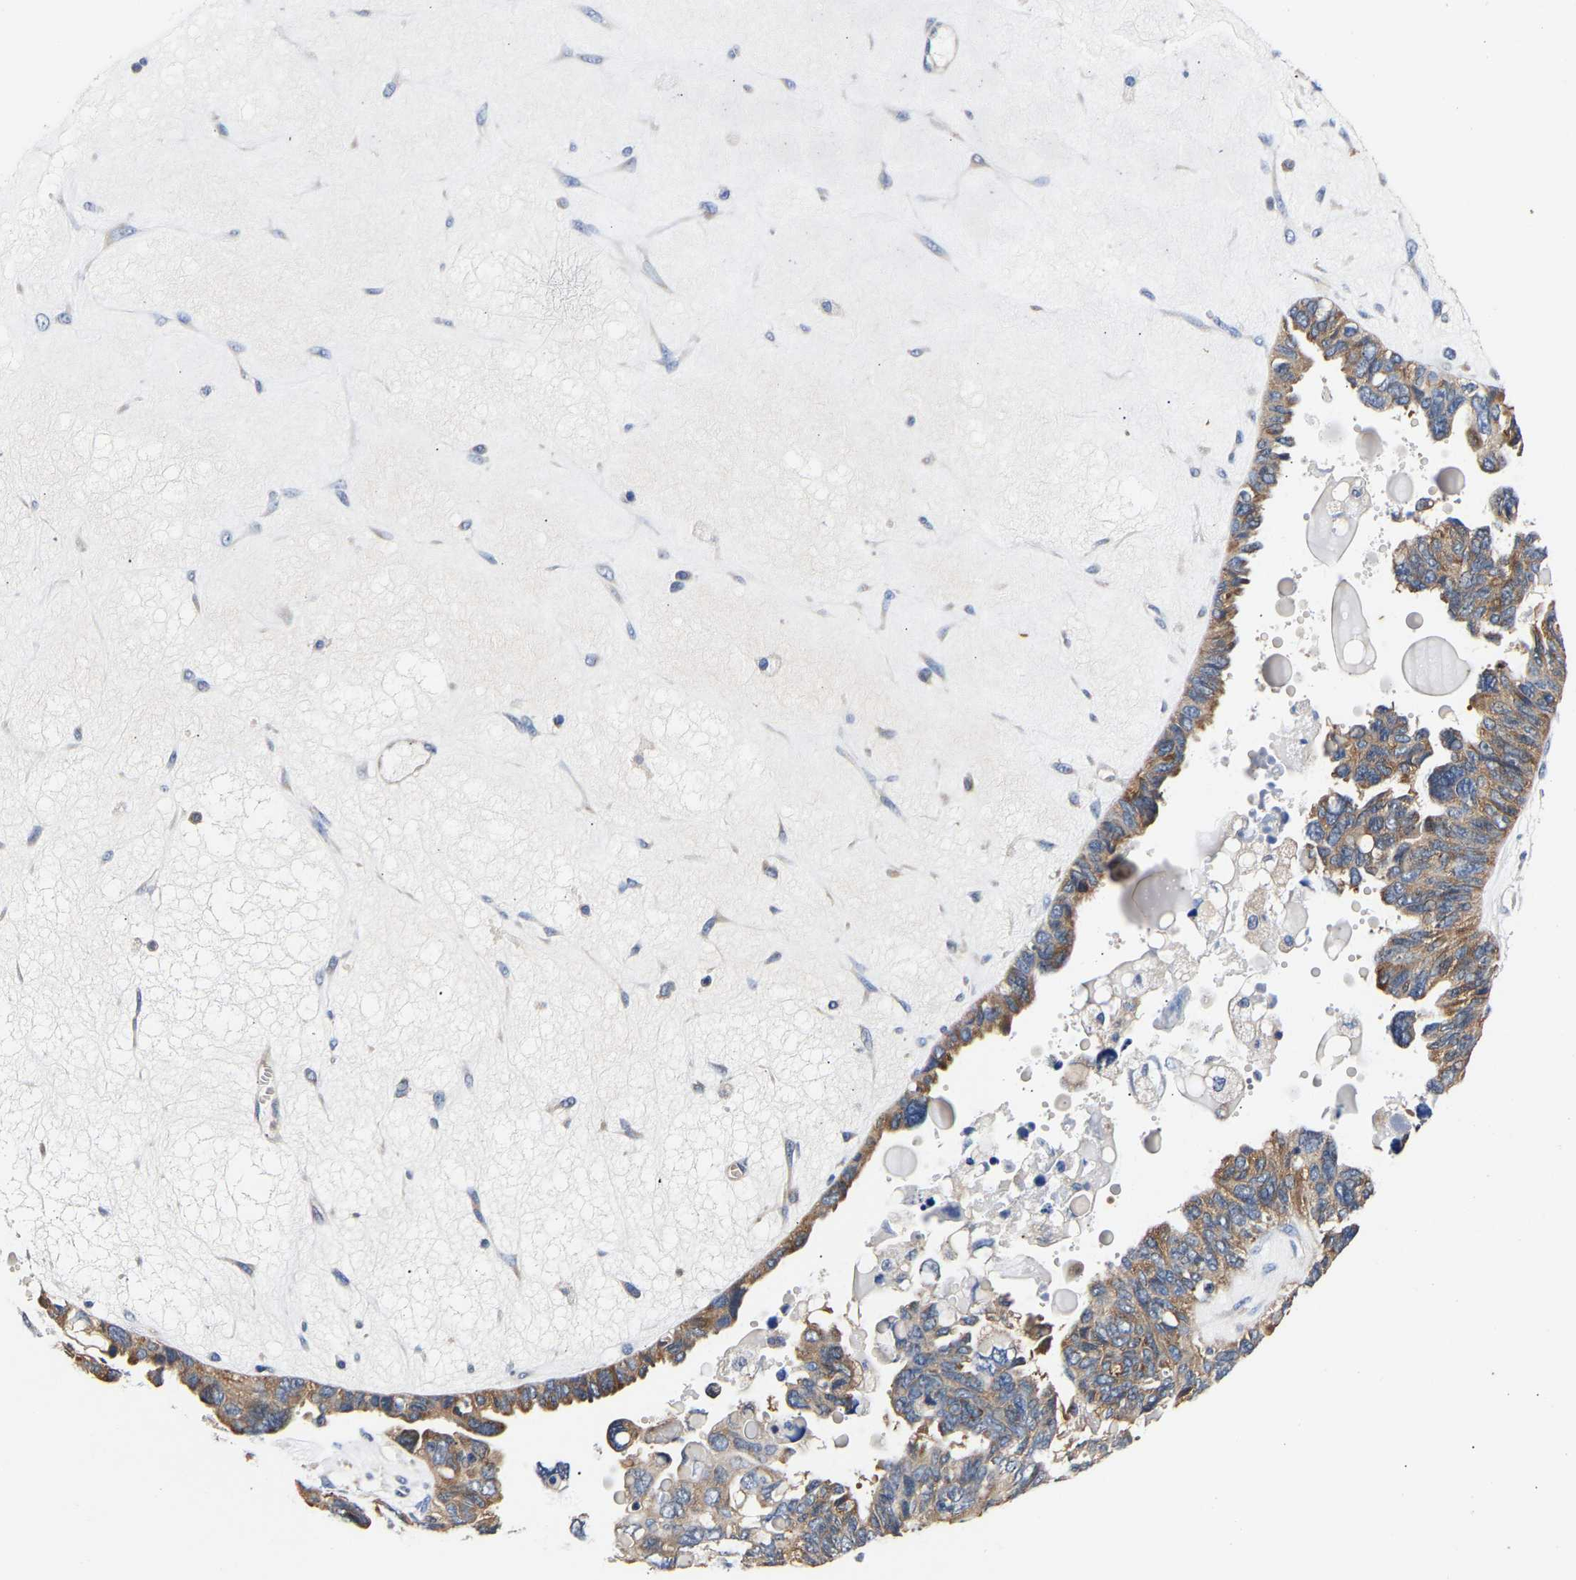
{"staining": {"intensity": "moderate", "quantity": "25%-75%", "location": "cytoplasmic/membranous"}, "tissue": "ovarian cancer", "cell_type": "Tumor cells", "image_type": "cancer", "snomed": [{"axis": "morphology", "description": "Cystadenocarcinoma, serous, NOS"}, {"axis": "topography", "description": "Ovary"}], "caption": "IHC staining of ovarian cancer, which shows medium levels of moderate cytoplasmic/membranous staining in approximately 25%-75% of tumor cells indicating moderate cytoplasmic/membranous protein positivity. The staining was performed using DAB (3,3'-diaminobenzidine) (brown) for protein detection and nuclei were counterstained in hematoxylin (blue).", "gene": "LRBA", "patient": {"sex": "female", "age": 79}}